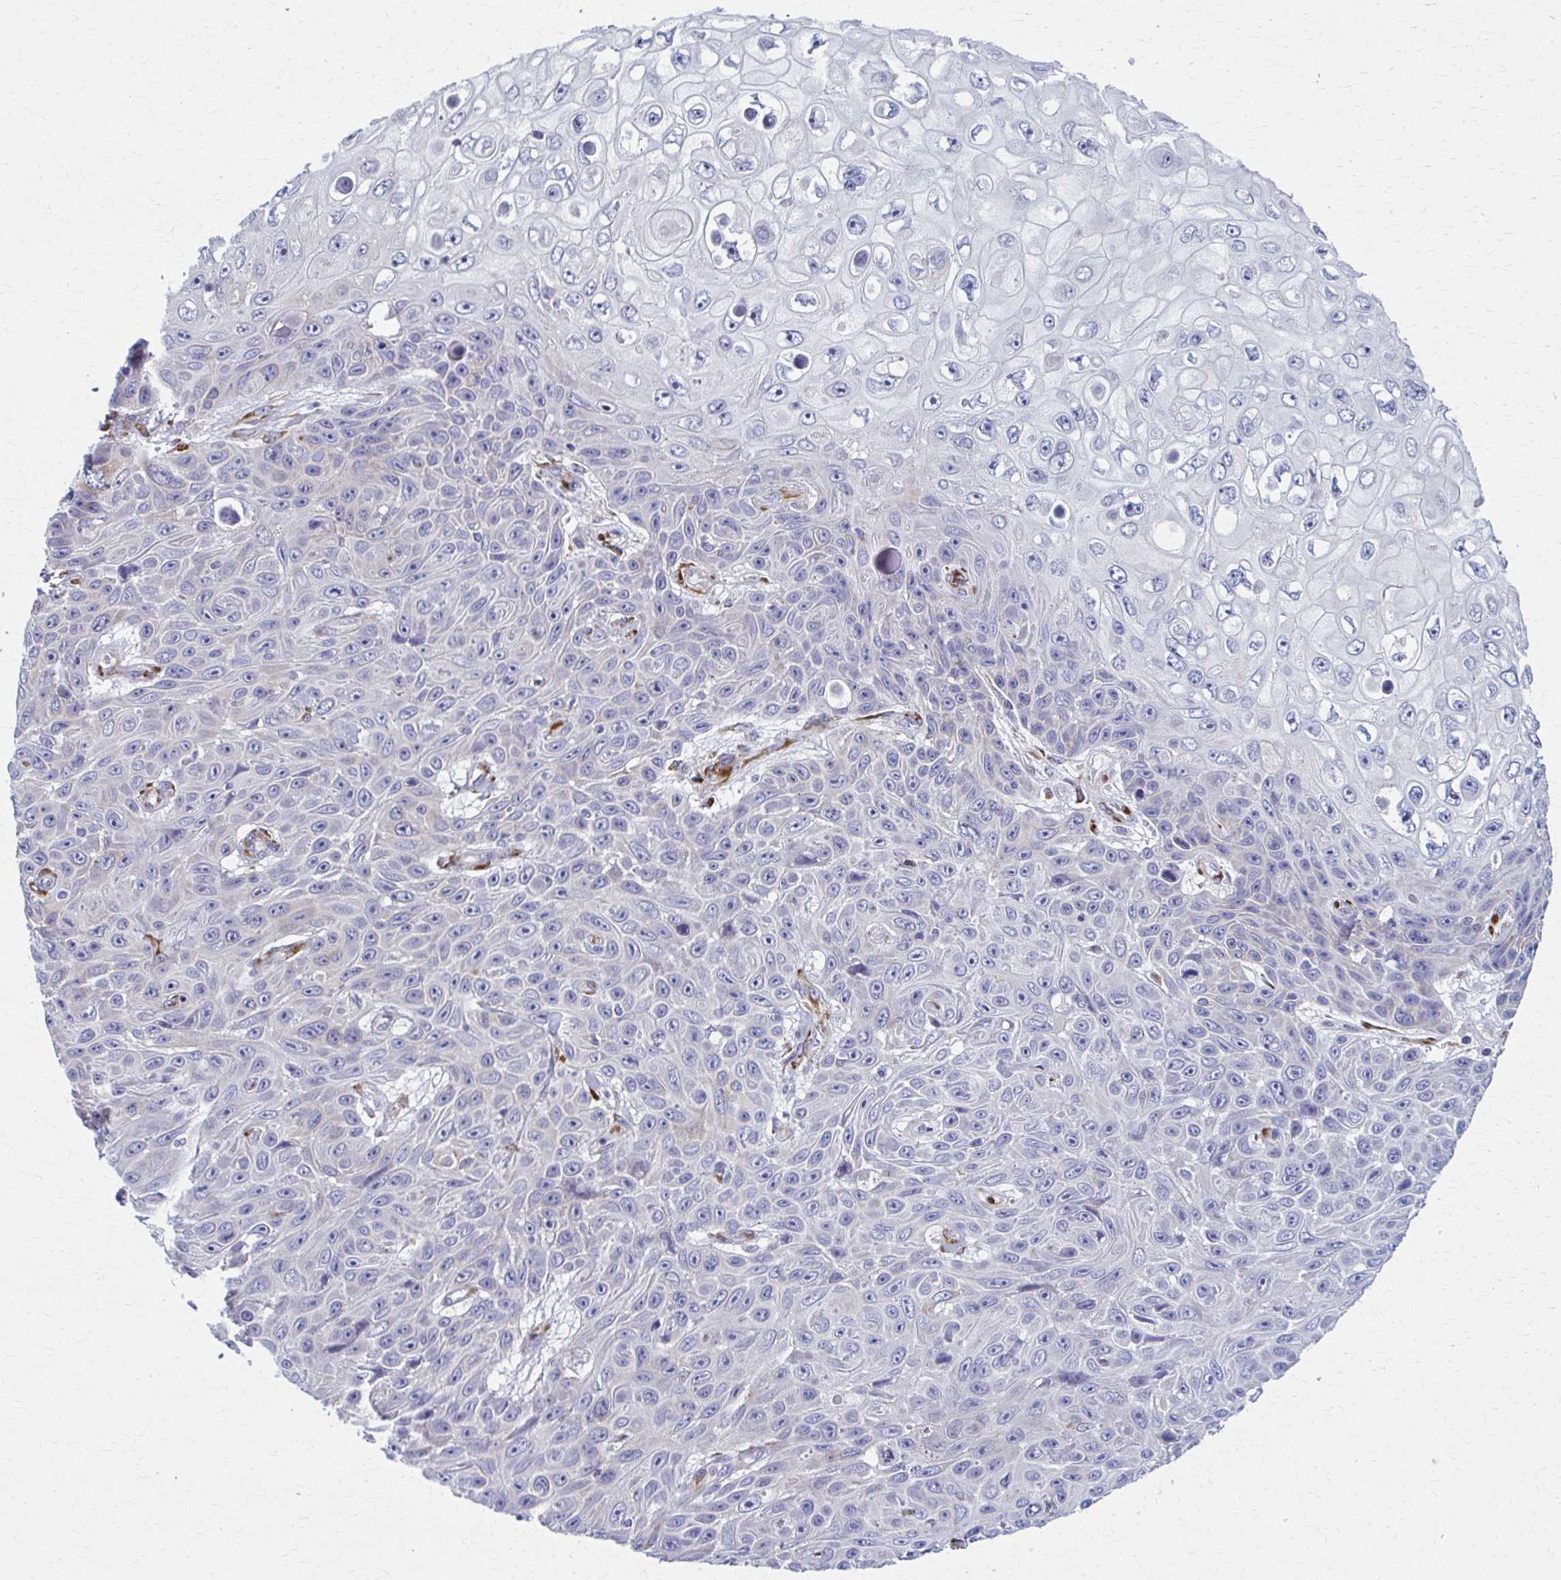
{"staining": {"intensity": "negative", "quantity": "none", "location": "none"}, "tissue": "skin cancer", "cell_type": "Tumor cells", "image_type": "cancer", "snomed": [{"axis": "morphology", "description": "Squamous cell carcinoma, NOS"}, {"axis": "topography", "description": "Skin"}], "caption": "This is an immunohistochemistry (IHC) image of skin cancer. There is no staining in tumor cells.", "gene": "SPATS2L", "patient": {"sex": "male", "age": 82}}